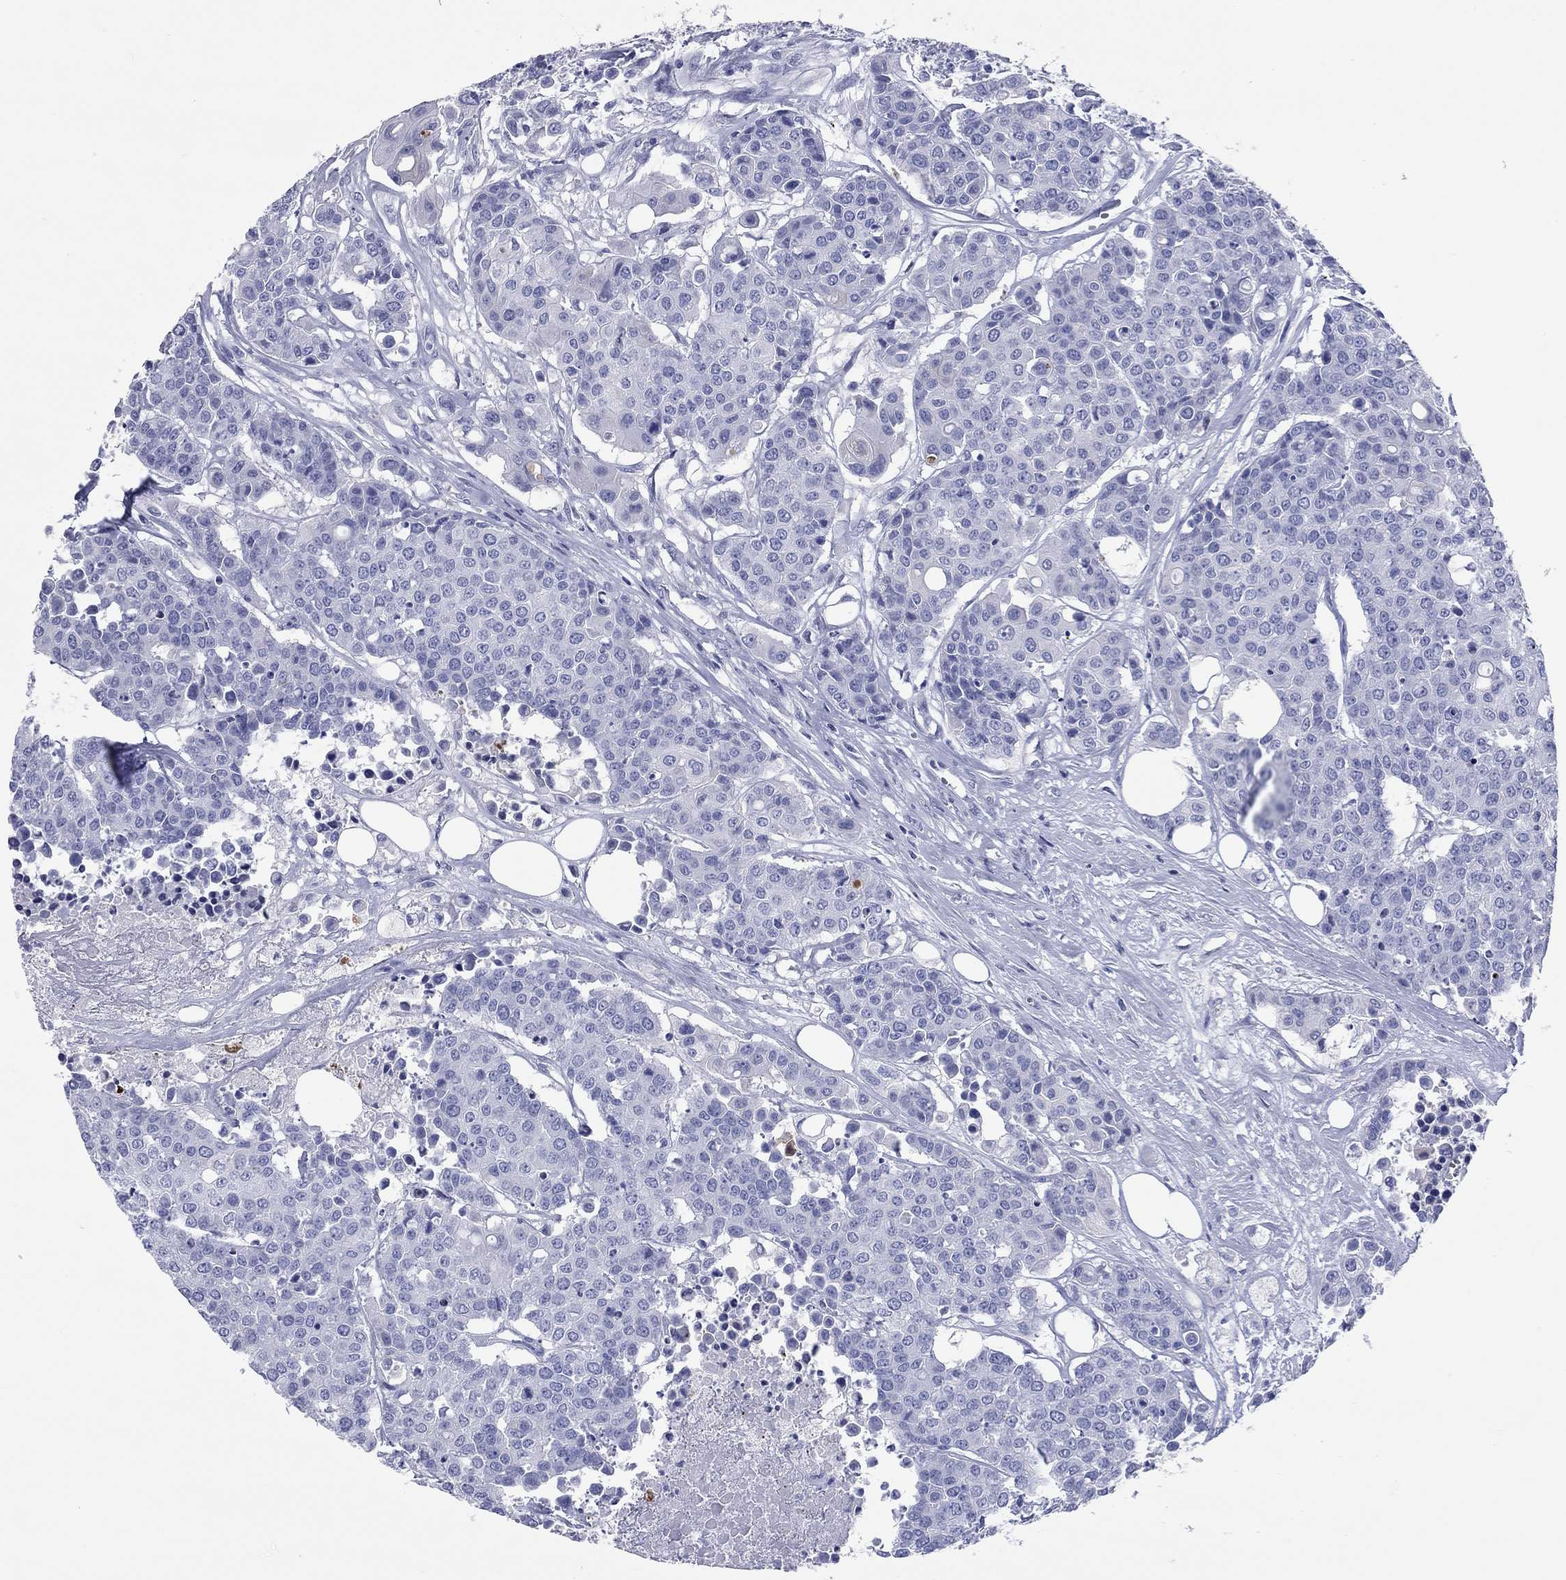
{"staining": {"intensity": "negative", "quantity": "none", "location": "none"}, "tissue": "carcinoid", "cell_type": "Tumor cells", "image_type": "cancer", "snomed": [{"axis": "morphology", "description": "Carcinoid, malignant, NOS"}, {"axis": "topography", "description": "Colon"}], "caption": "IHC of human malignant carcinoid shows no positivity in tumor cells.", "gene": "CCNA1", "patient": {"sex": "male", "age": 81}}